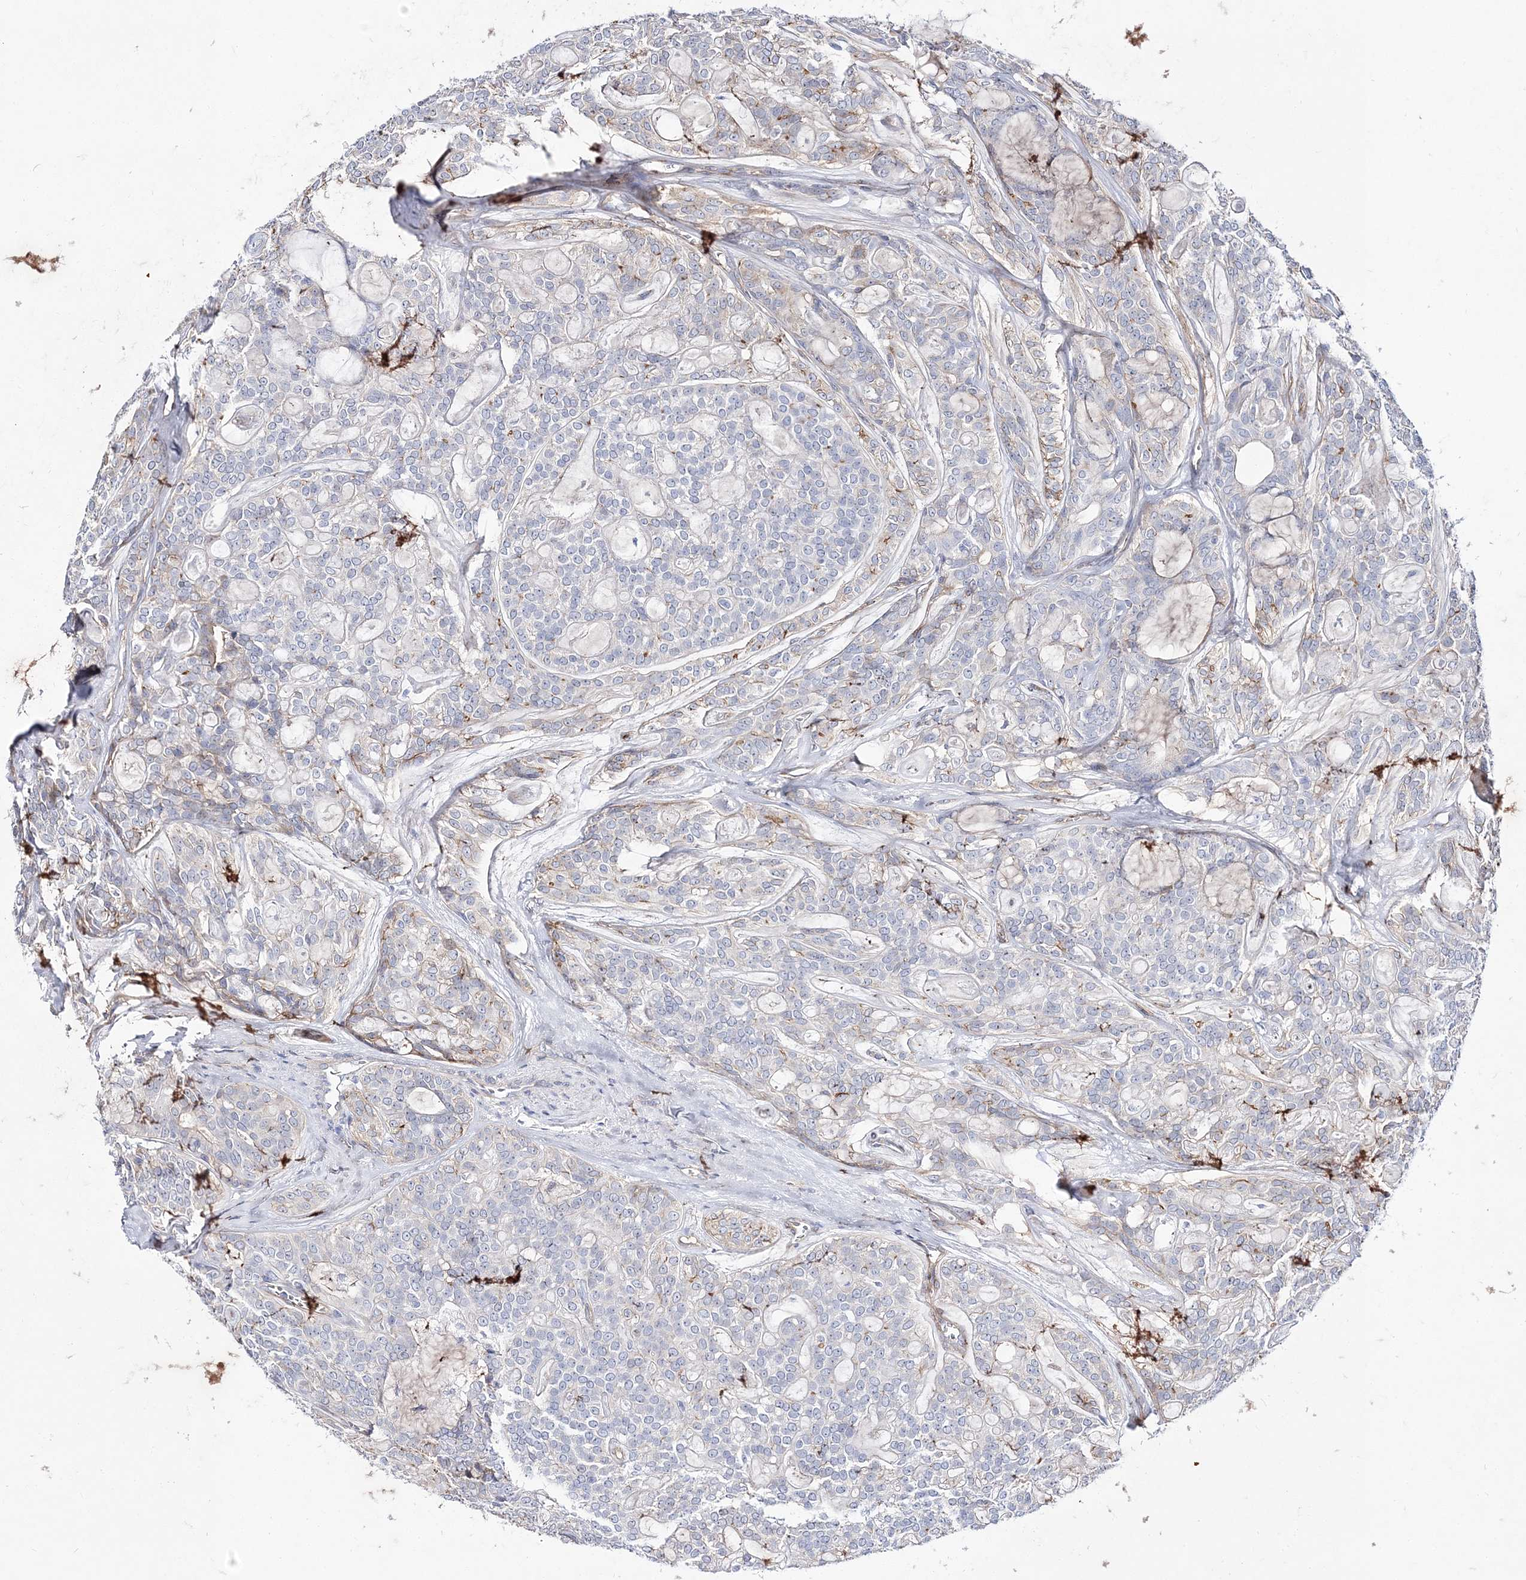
{"staining": {"intensity": "negative", "quantity": "none", "location": "none"}, "tissue": "head and neck cancer", "cell_type": "Tumor cells", "image_type": "cancer", "snomed": [{"axis": "morphology", "description": "Adenocarcinoma, NOS"}, {"axis": "topography", "description": "Head-Neck"}], "caption": "Protein analysis of head and neck adenocarcinoma reveals no significant positivity in tumor cells.", "gene": "ANO1", "patient": {"sex": "male", "age": 66}}